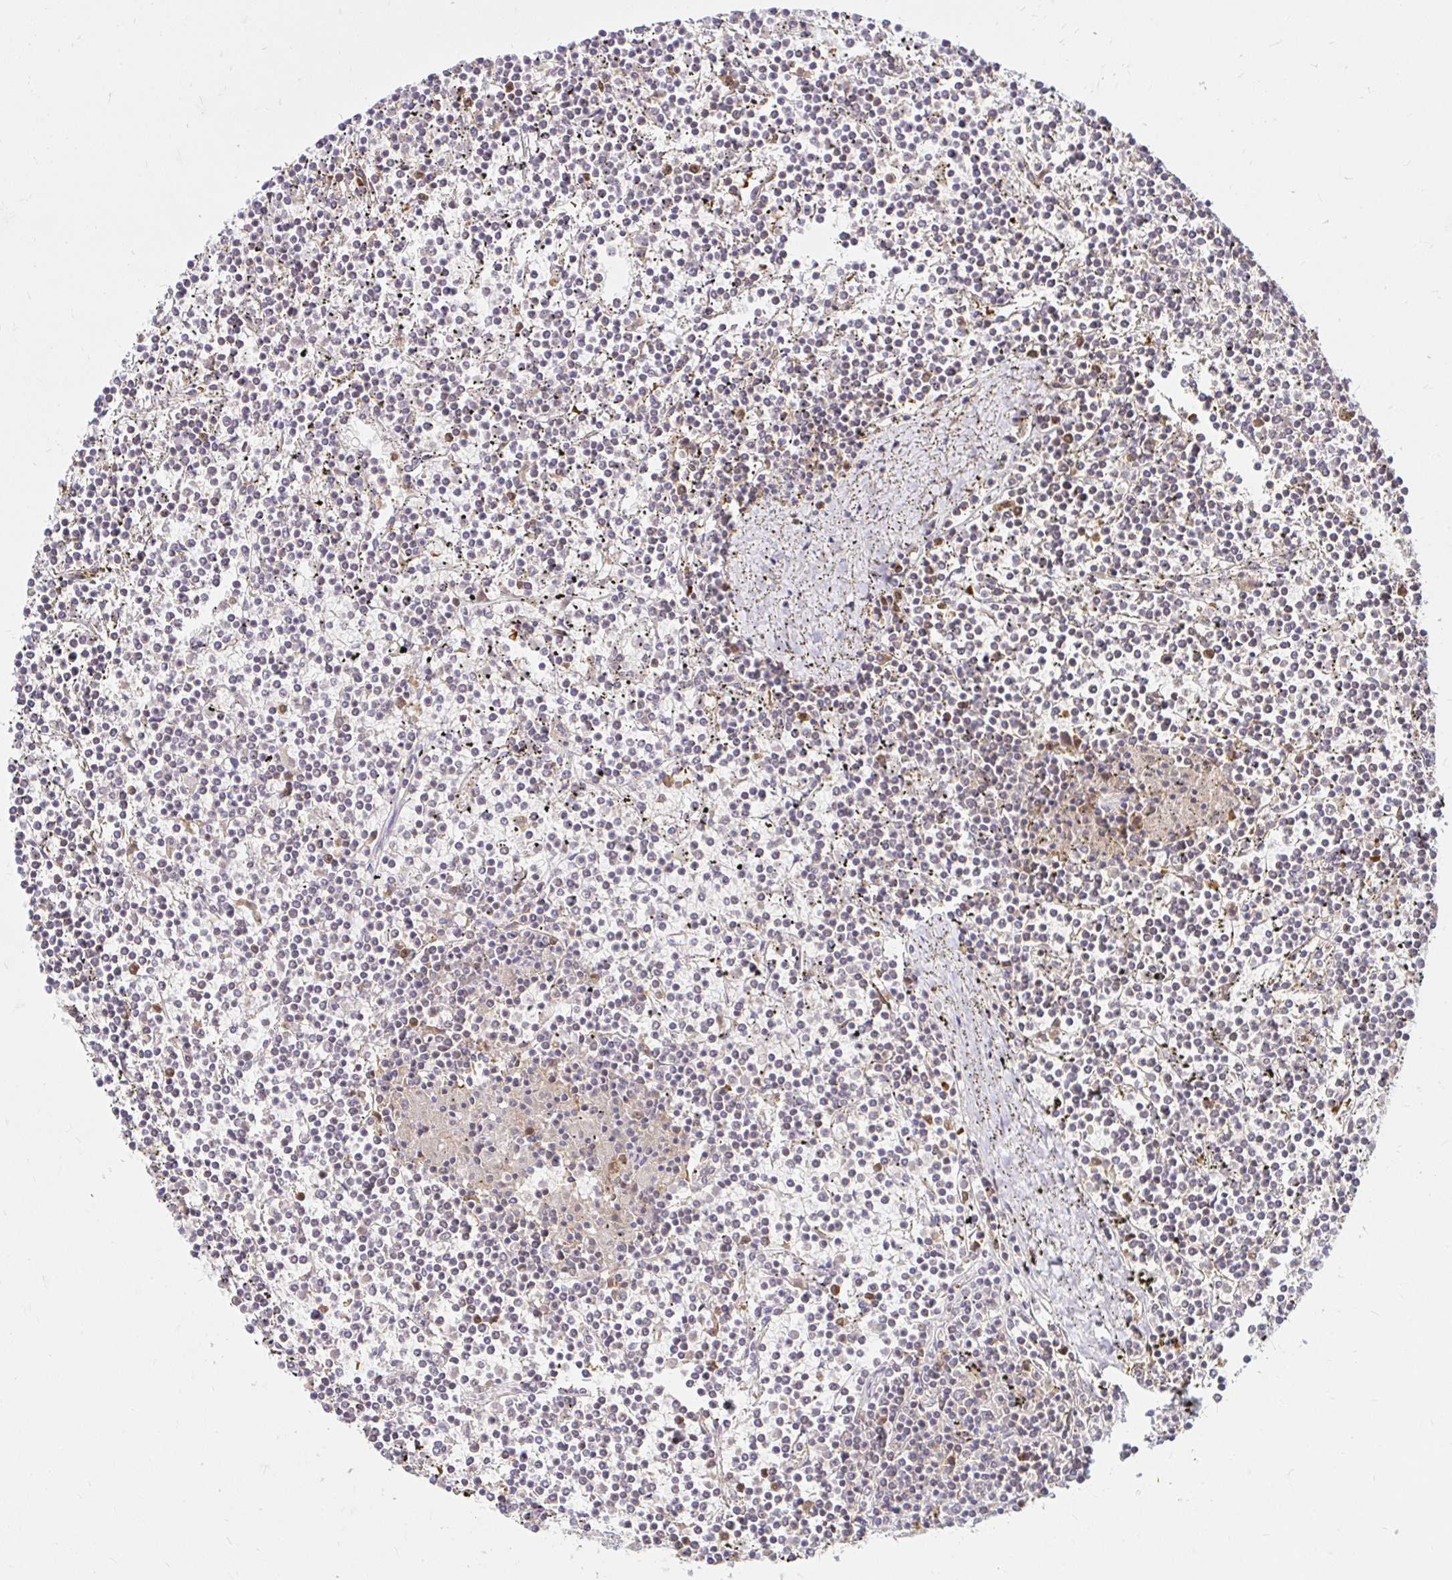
{"staining": {"intensity": "negative", "quantity": "none", "location": "none"}, "tissue": "lymphoma", "cell_type": "Tumor cells", "image_type": "cancer", "snomed": [{"axis": "morphology", "description": "Malignant lymphoma, non-Hodgkin's type, Low grade"}, {"axis": "topography", "description": "Spleen"}], "caption": "This photomicrograph is of lymphoma stained with immunohistochemistry (IHC) to label a protein in brown with the nuclei are counter-stained blue. There is no staining in tumor cells.", "gene": "PYCARD", "patient": {"sex": "female", "age": 19}}